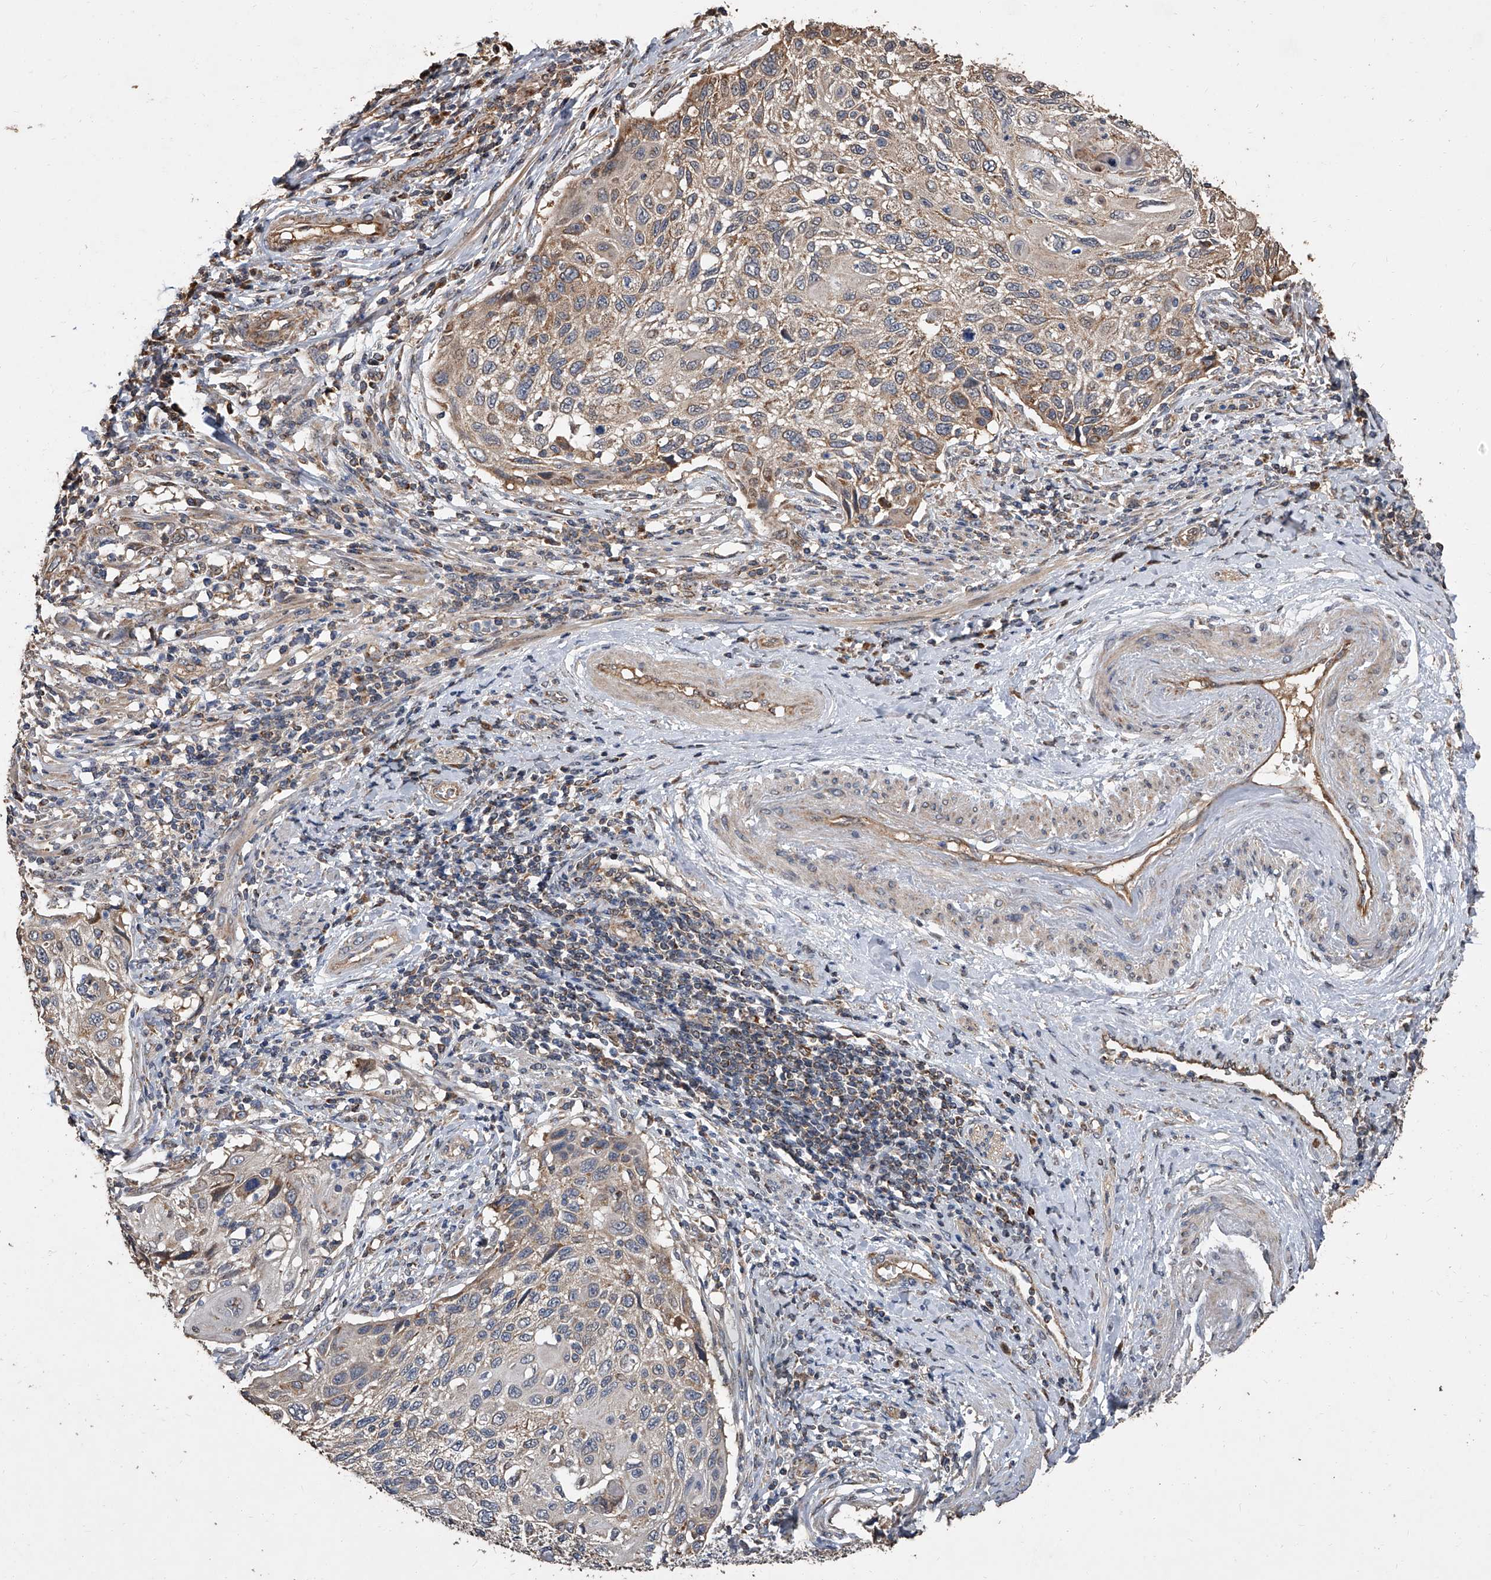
{"staining": {"intensity": "moderate", "quantity": "25%-75%", "location": "cytoplasmic/membranous"}, "tissue": "cervical cancer", "cell_type": "Tumor cells", "image_type": "cancer", "snomed": [{"axis": "morphology", "description": "Squamous cell carcinoma, NOS"}, {"axis": "topography", "description": "Cervix"}], "caption": "A micrograph of cervical cancer stained for a protein reveals moderate cytoplasmic/membranous brown staining in tumor cells.", "gene": "LTV1", "patient": {"sex": "female", "age": 70}}